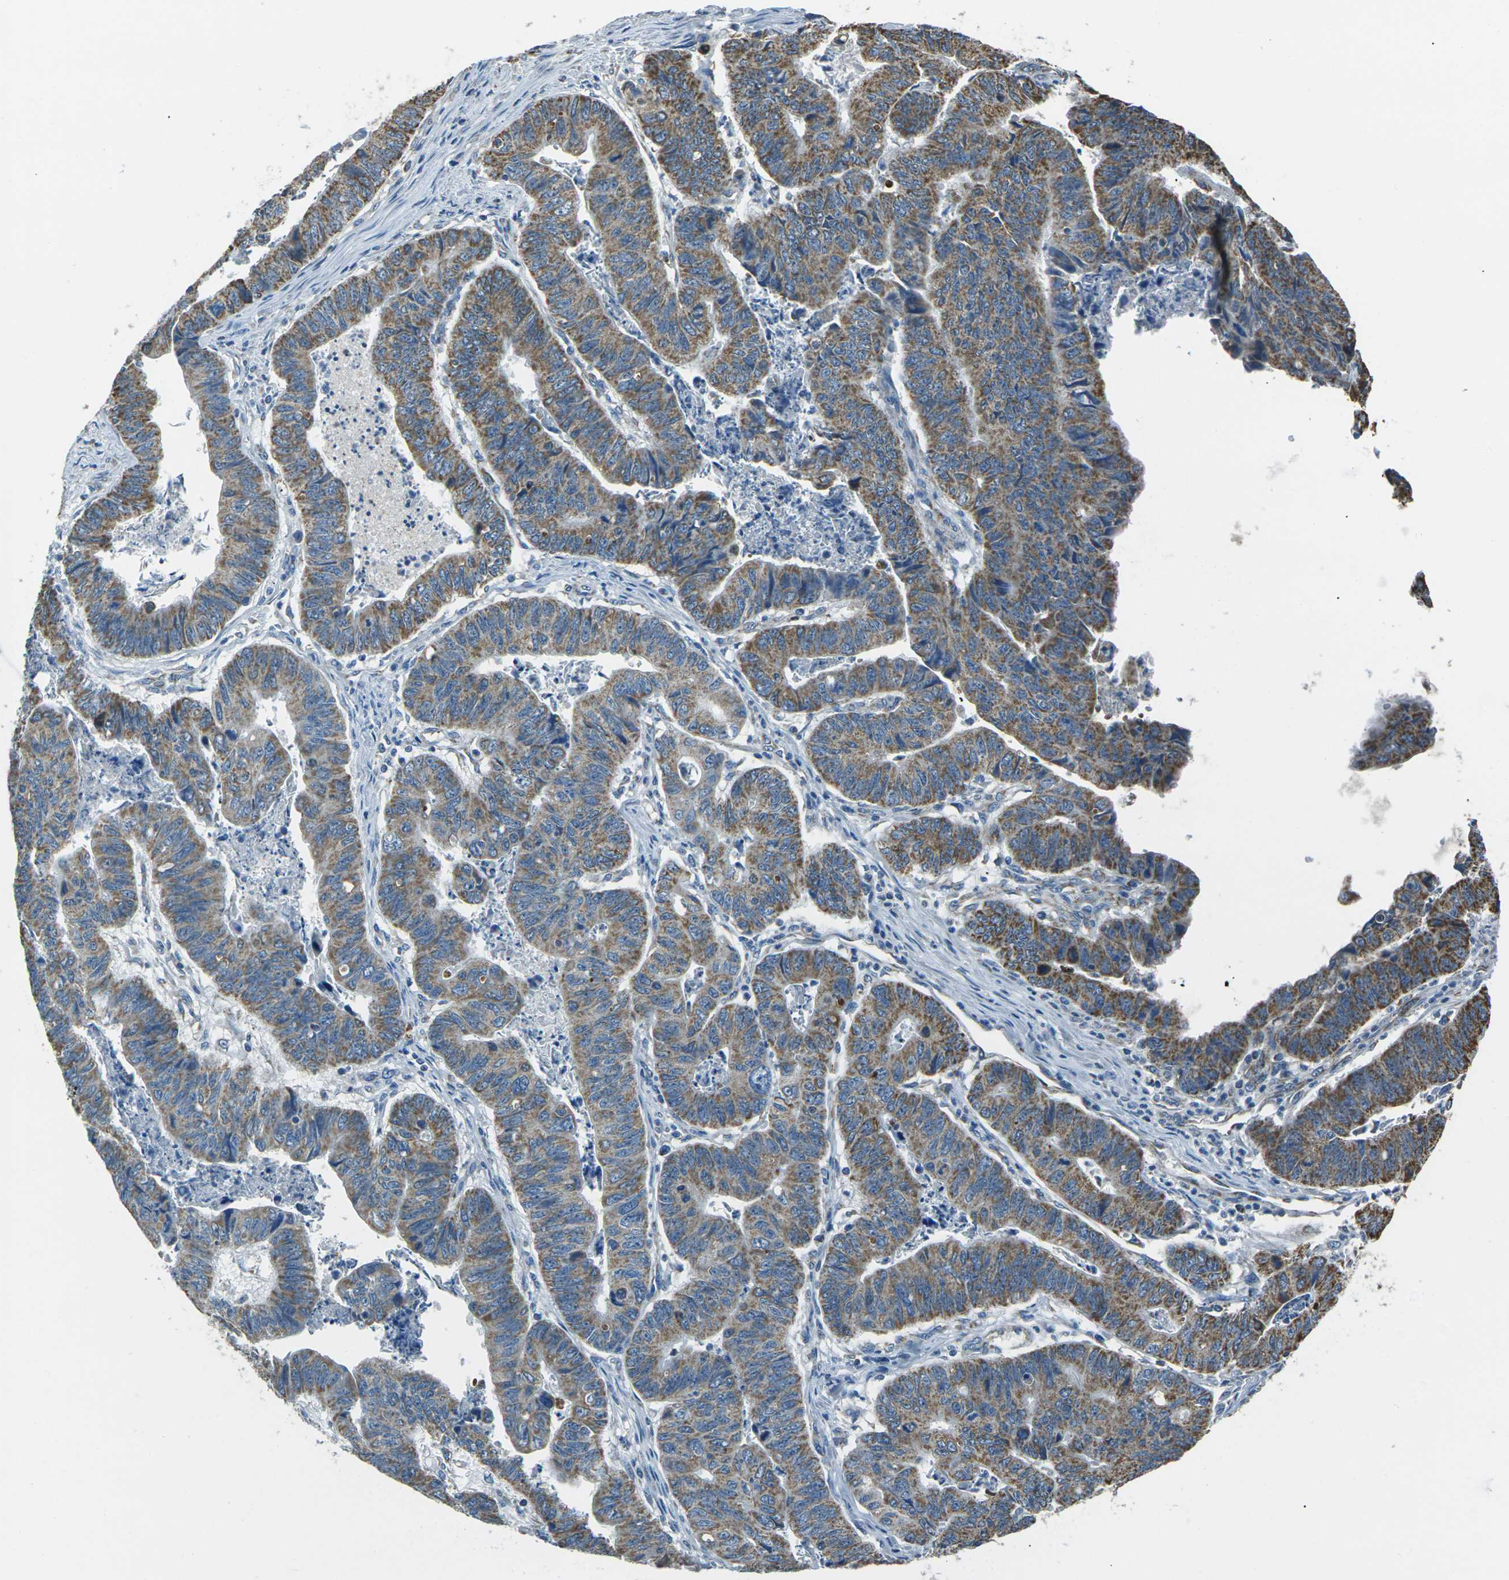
{"staining": {"intensity": "moderate", "quantity": ">75%", "location": "cytoplasmic/membranous"}, "tissue": "stomach cancer", "cell_type": "Tumor cells", "image_type": "cancer", "snomed": [{"axis": "morphology", "description": "Adenocarcinoma, NOS"}, {"axis": "topography", "description": "Stomach, lower"}], "caption": "Immunohistochemical staining of adenocarcinoma (stomach) demonstrates medium levels of moderate cytoplasmic/membranous protein positivity in approximately >75% of tumor cells. The protein of interest is shown in brown color, while the nuclei are stained blue.", "gene": "IRF3", "patient": {"sex": "male", "age": 77}}